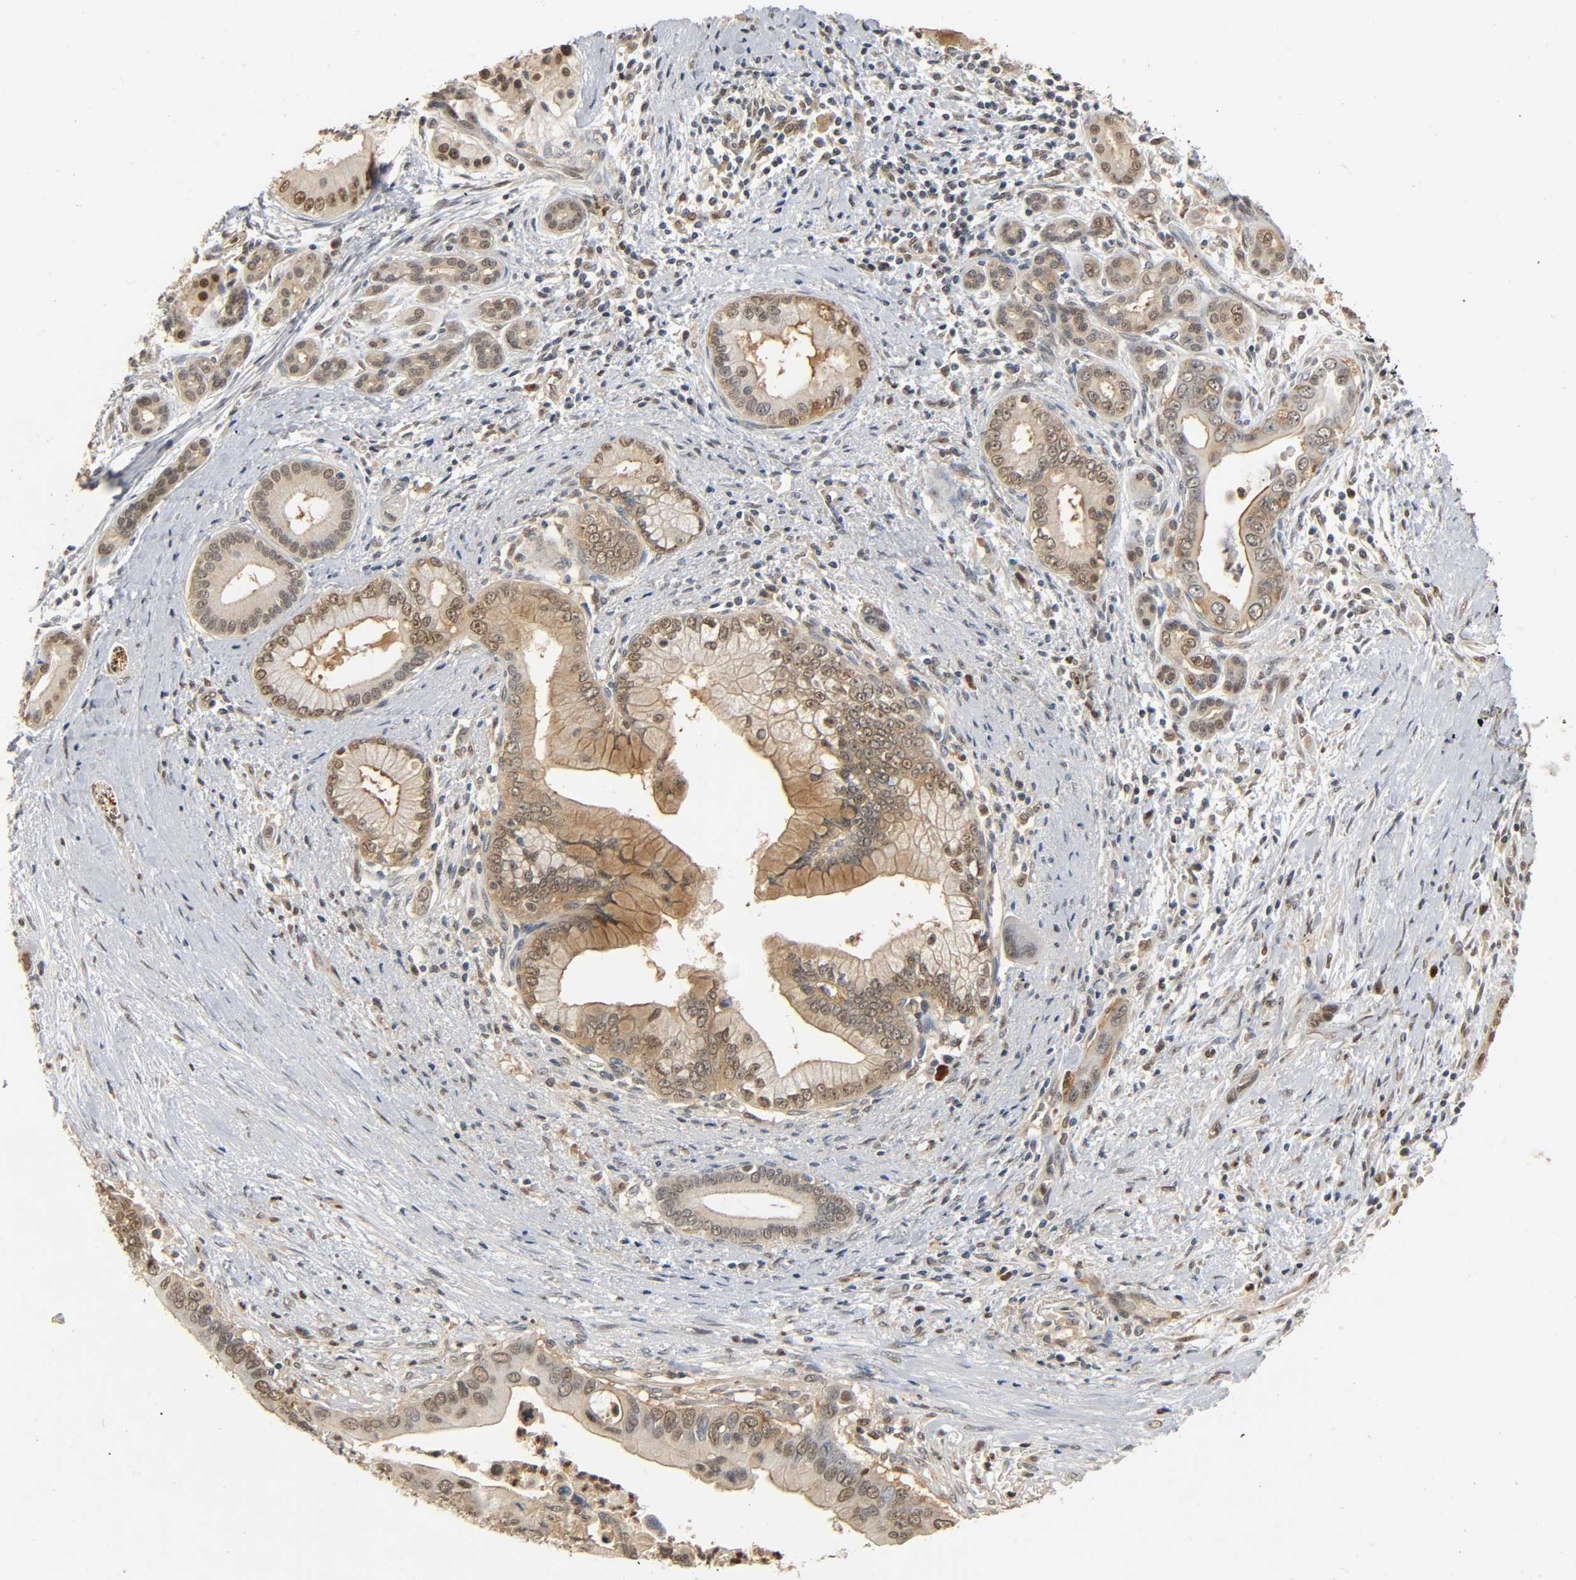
{"staining": {"intensity": "weak", "quantity": "25%-75%", "location": "cytoplasmic/membranous,nuclear"}, "tissue": "pancreatic cancer", "cell_type": "Tumor cells", "image_type": "cancer", "snomed": [{"axis": "morphology", "description": "Adenocarcinoma, NOS"}, {"axis": "topography", "description": "Pancreas"}], "caption": "Immunohistochemistry photomicrograph of neoplastic tissue: adenocarcinoma (pancreatic) stained using immunohistochemistry (IHC) demonstrates low levels of weak protein expression localized specifically in the cytoplasmic/membranous and nuclear of tumor cells, appearing as a cytoplasmic/membranous and nuclear brown color.", "gene": "ZFPM2", "patient": {"sex": "male", "age": 59}}